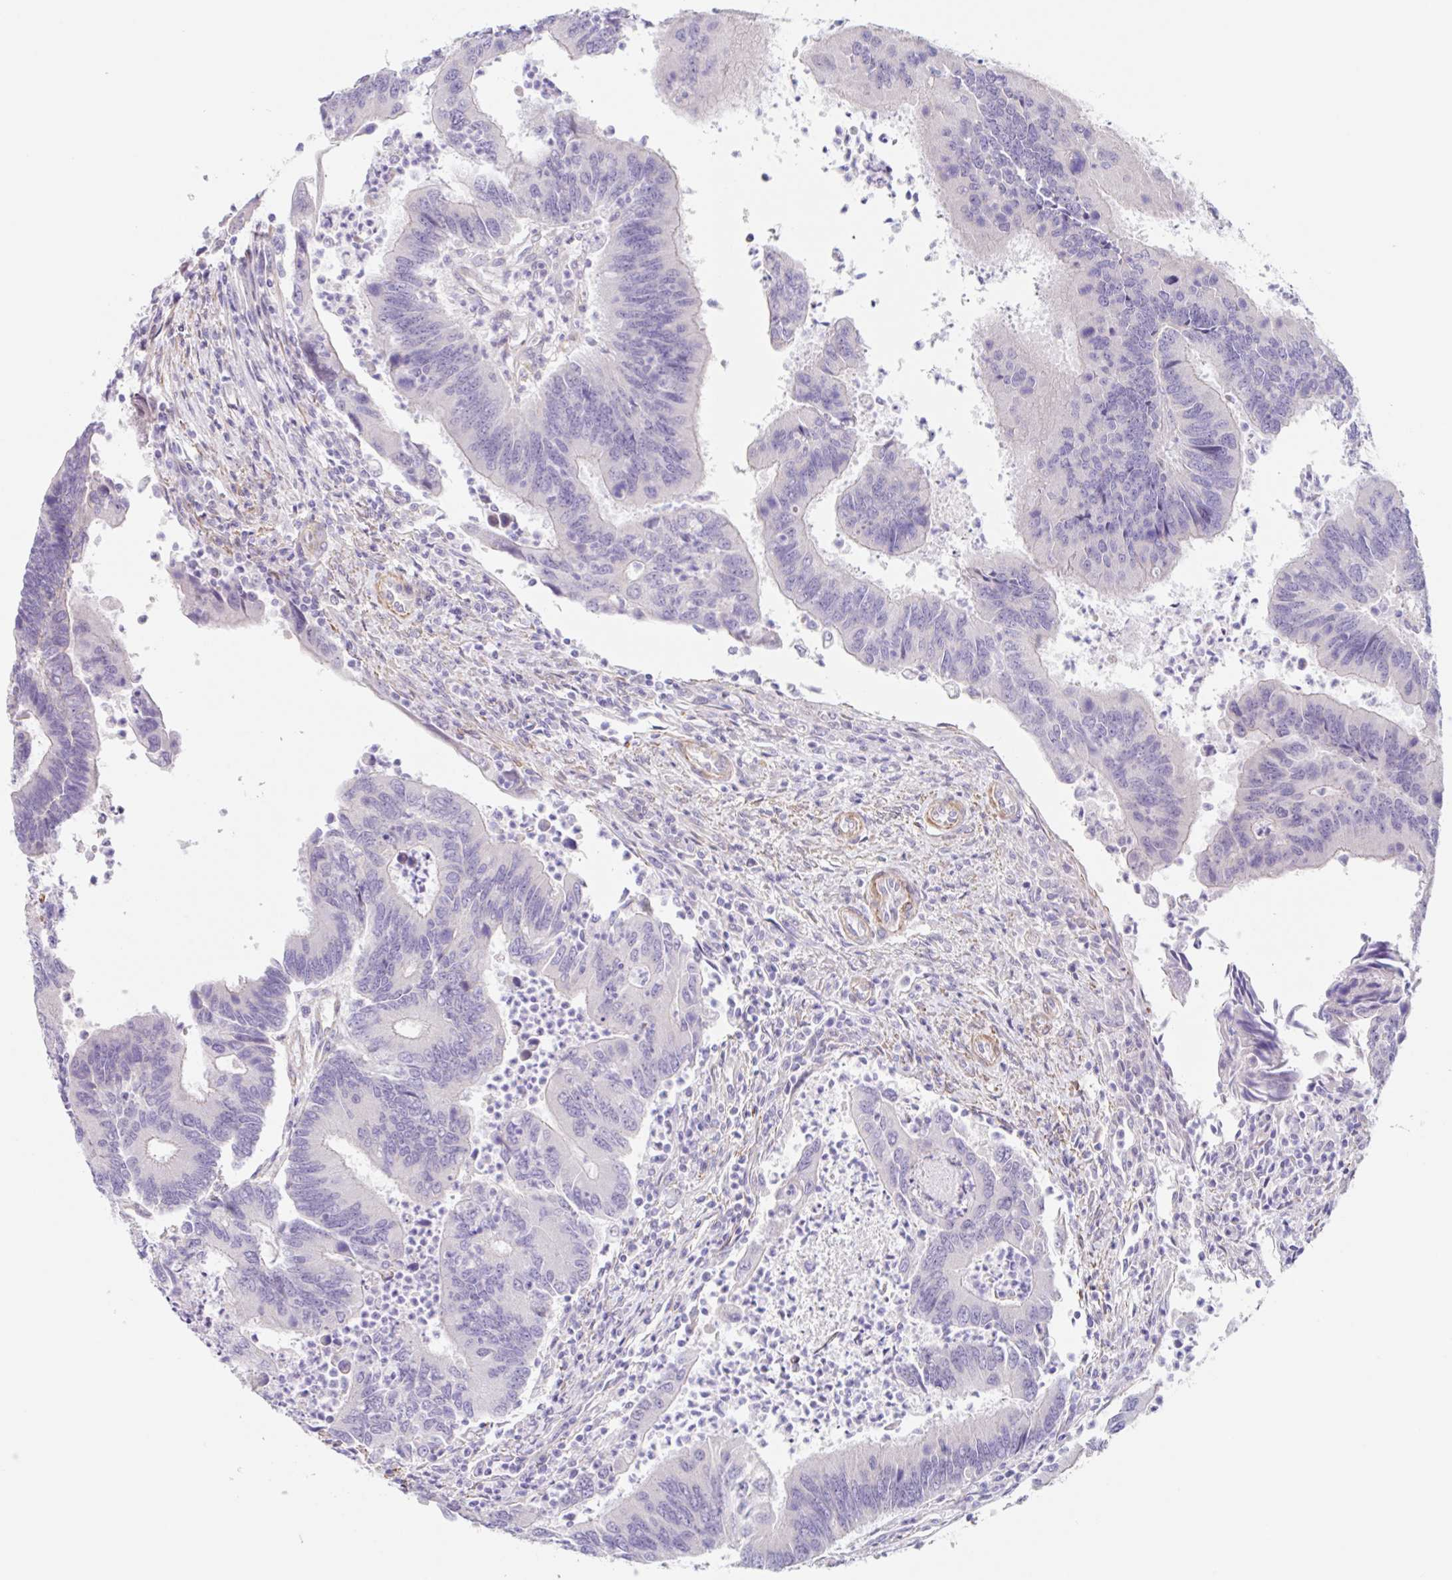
{"staining": {"intensity": "negative", "quantity": "none", "location": "none"}, "tissue": "colorectal cancer", "cell_type": "Tumor cells", "image_type": "cancer", "snomed": [{"axis": "morphology", "description": "Adenocarcinoma, NOS"}, {"axis": "topography", "description": "Colon"}], "caption": "Colorectal cancer (adenocarcinoma) was stained to show a protein in brown. There is no significant positivity in tumor cells.", "gene": "DCAF17", "patient": {"sex": "female", "age": 67}}